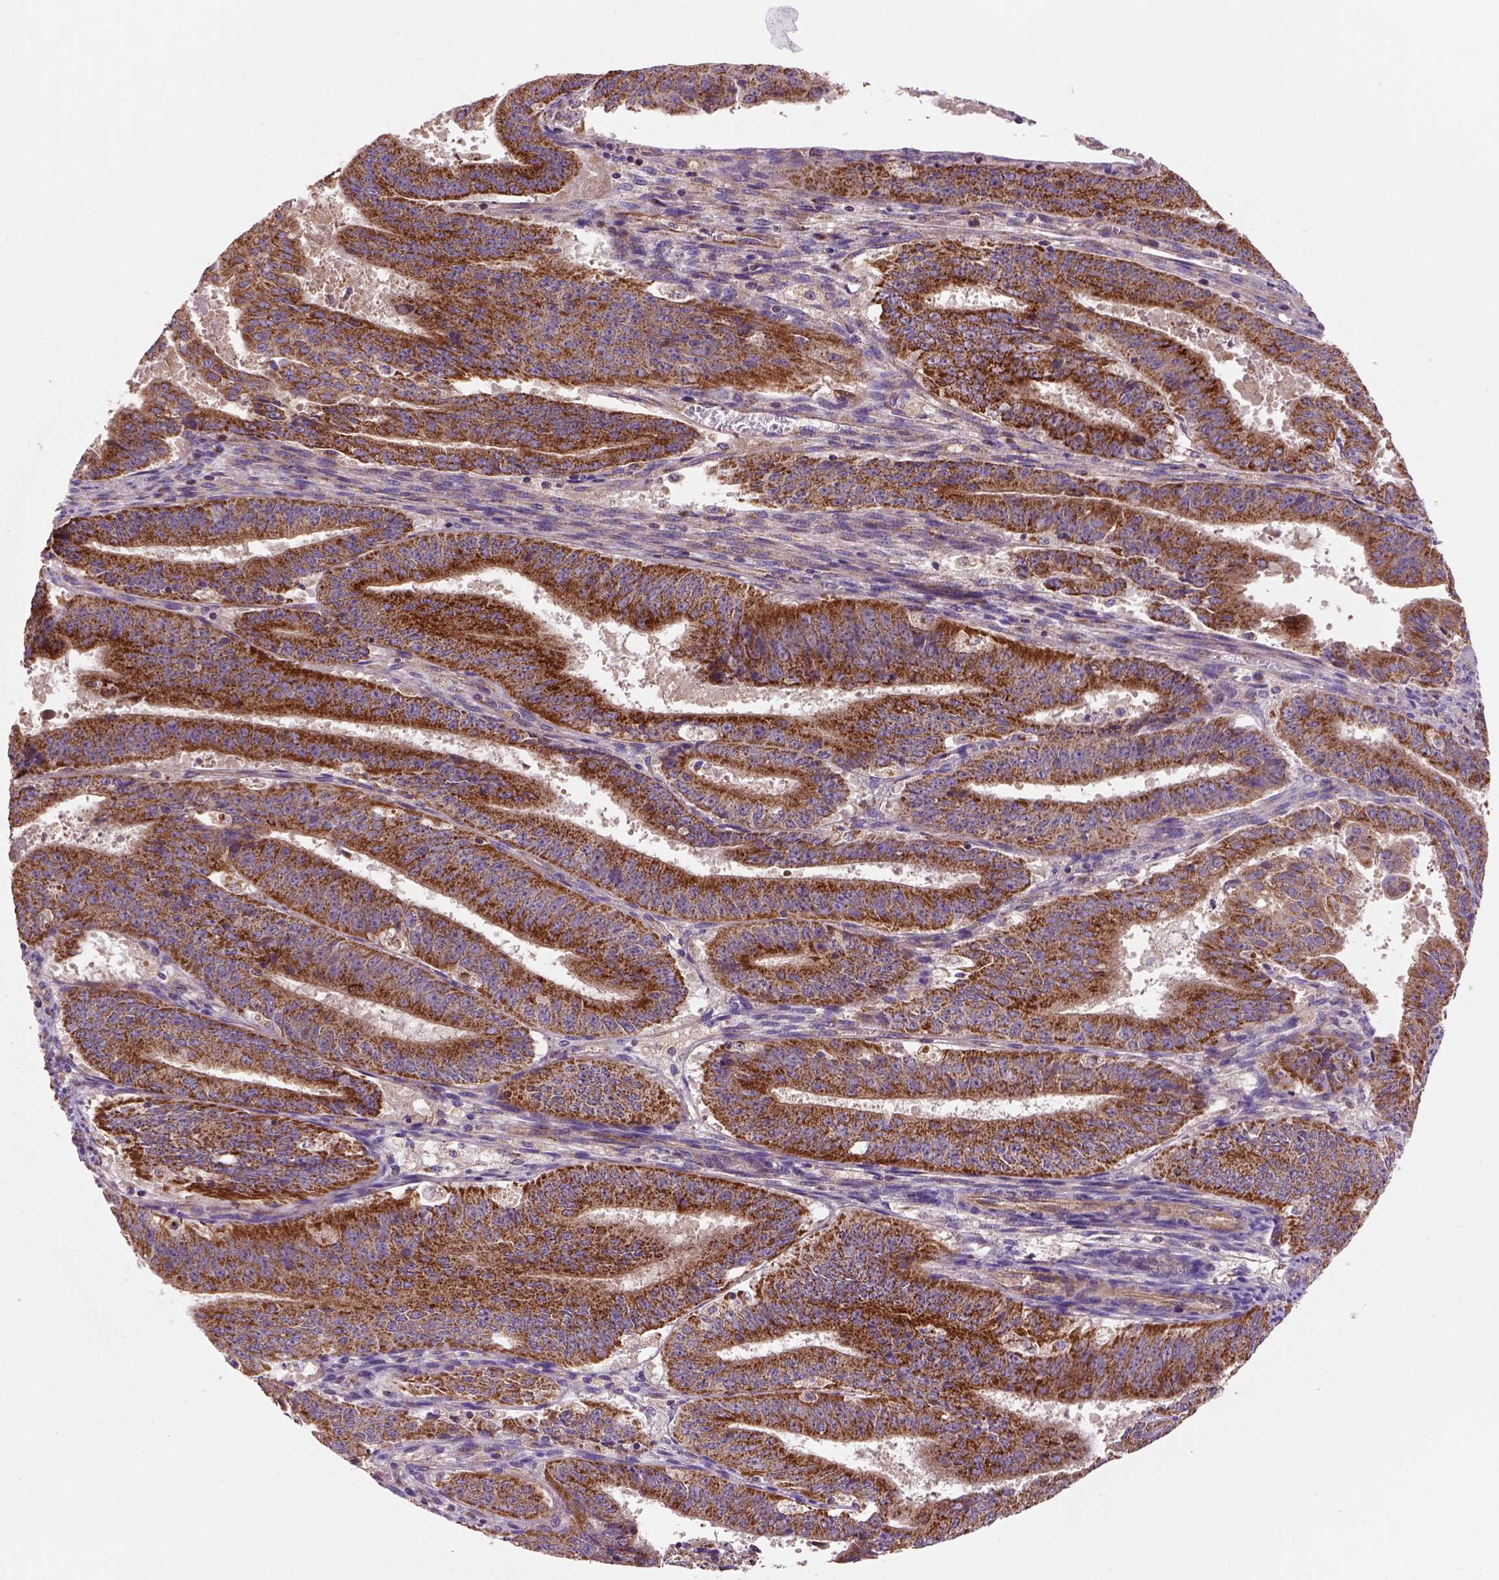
{"staining": {"intensity": "strong", "quantity": "25%-75%", "location": "cytoplasmic/membranous"}, "tissue": "ovarian cancer", "cell_type": "Tumor cells", "image_type": "cancer", "snomed": [{"axis": "morphology", "description": "Carcinoma, endometroid"}, {"axis": "topography", "description": "Ovary"}], "caption": "A brown stain shows strong cytoplasmic/membranous positivity of a protein in human ovarian cancer tumor cells.", "gene": "WARS2", "patient": {"sex": "female", "age": 42}}